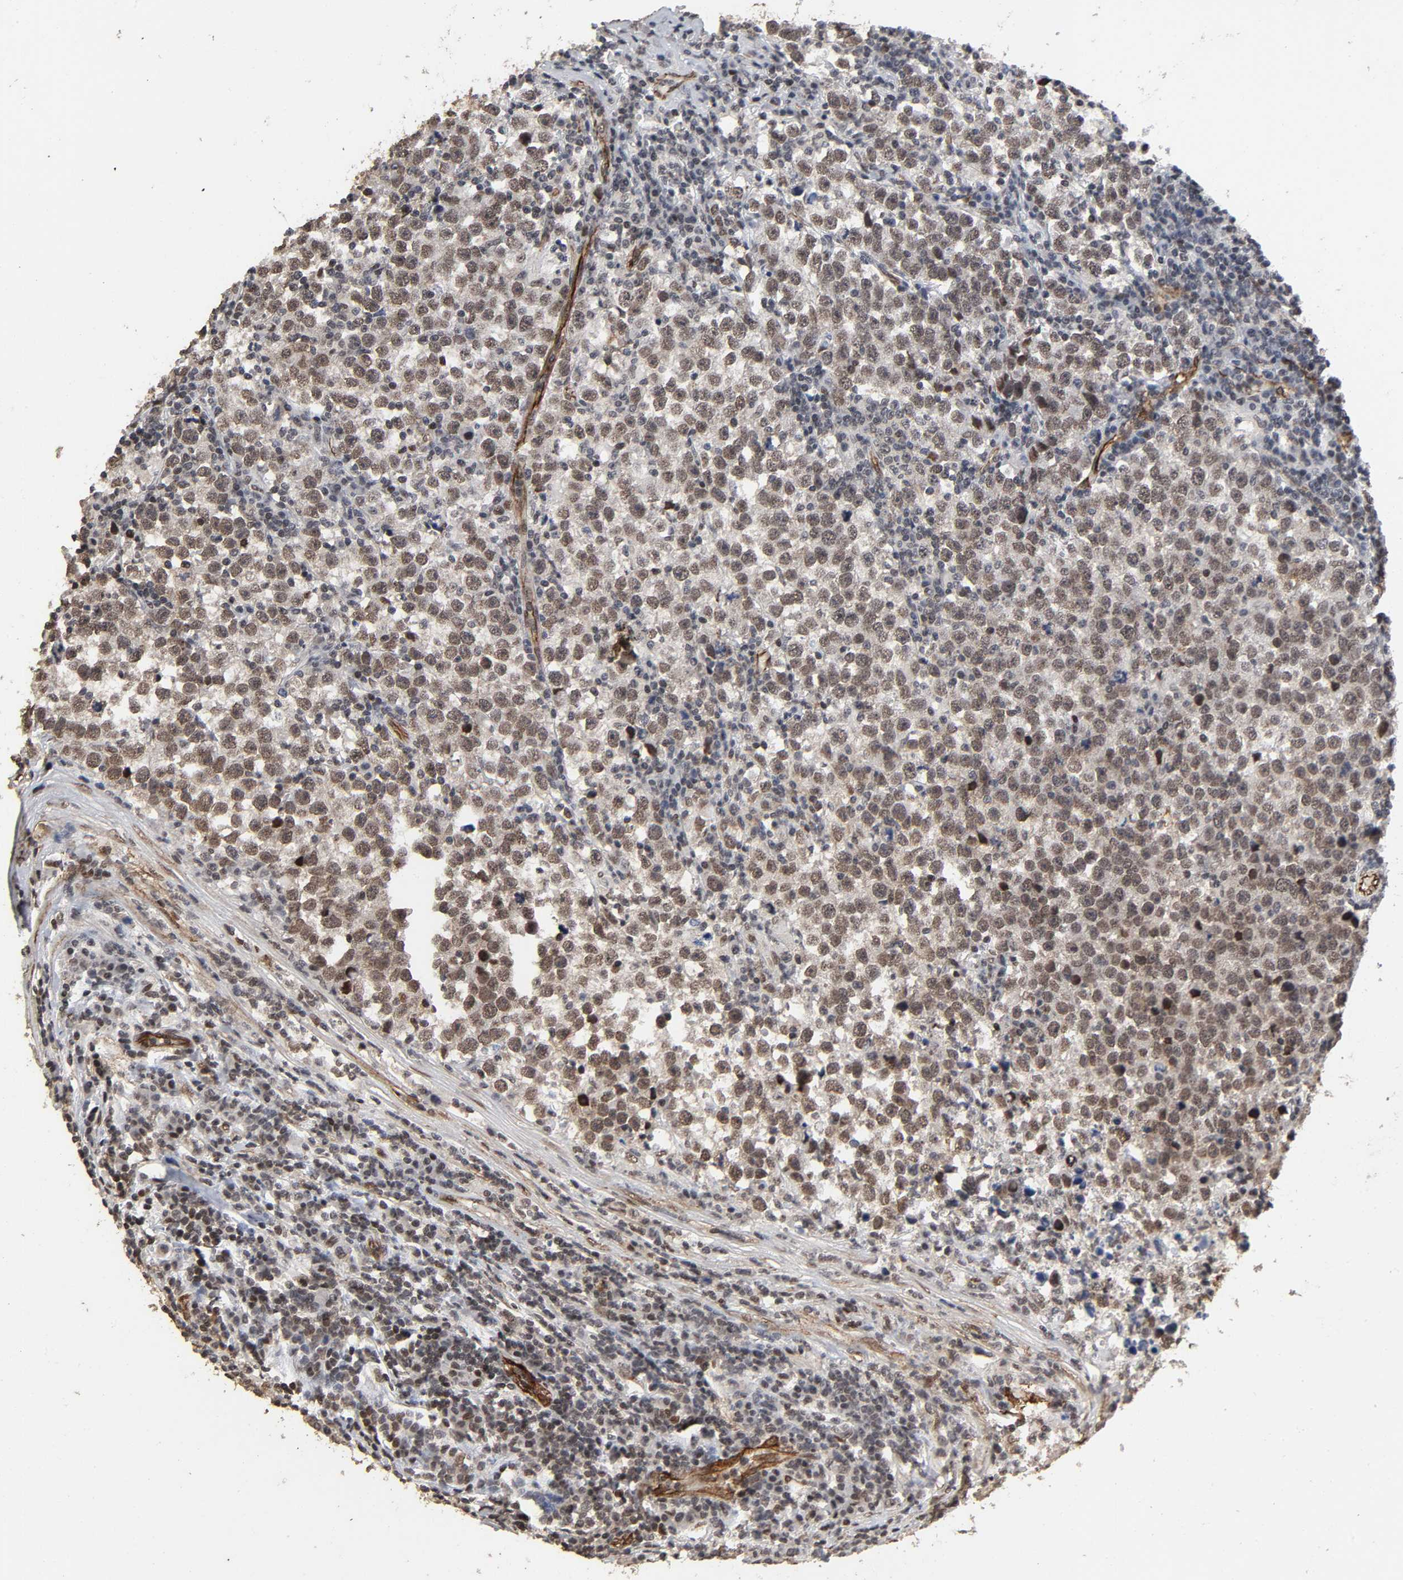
{"staining": {"intensity": "moderate", "quantity": "25%-75%", "location": "cytoplasmic/membranous,nuclear"}, "tissue": "testis cancer", "cell_type": "Tumor cells", "image_type": "cancer", "snomed": [{"axis": "morphology", "description": "Seminoma, NOS"}, {"axis": "topography", "description": "Testis"}], "caption": "The immunohistochemical stain labels moderate cytoplasmic/membranous and nuclear positivity in tumor cells of seminoma (testis) tissue. (Brightfield microscopy of DAB IHC at high magnification).", "gene": "AHNAK2", "patient": {"sex": "male", "age": 43}}